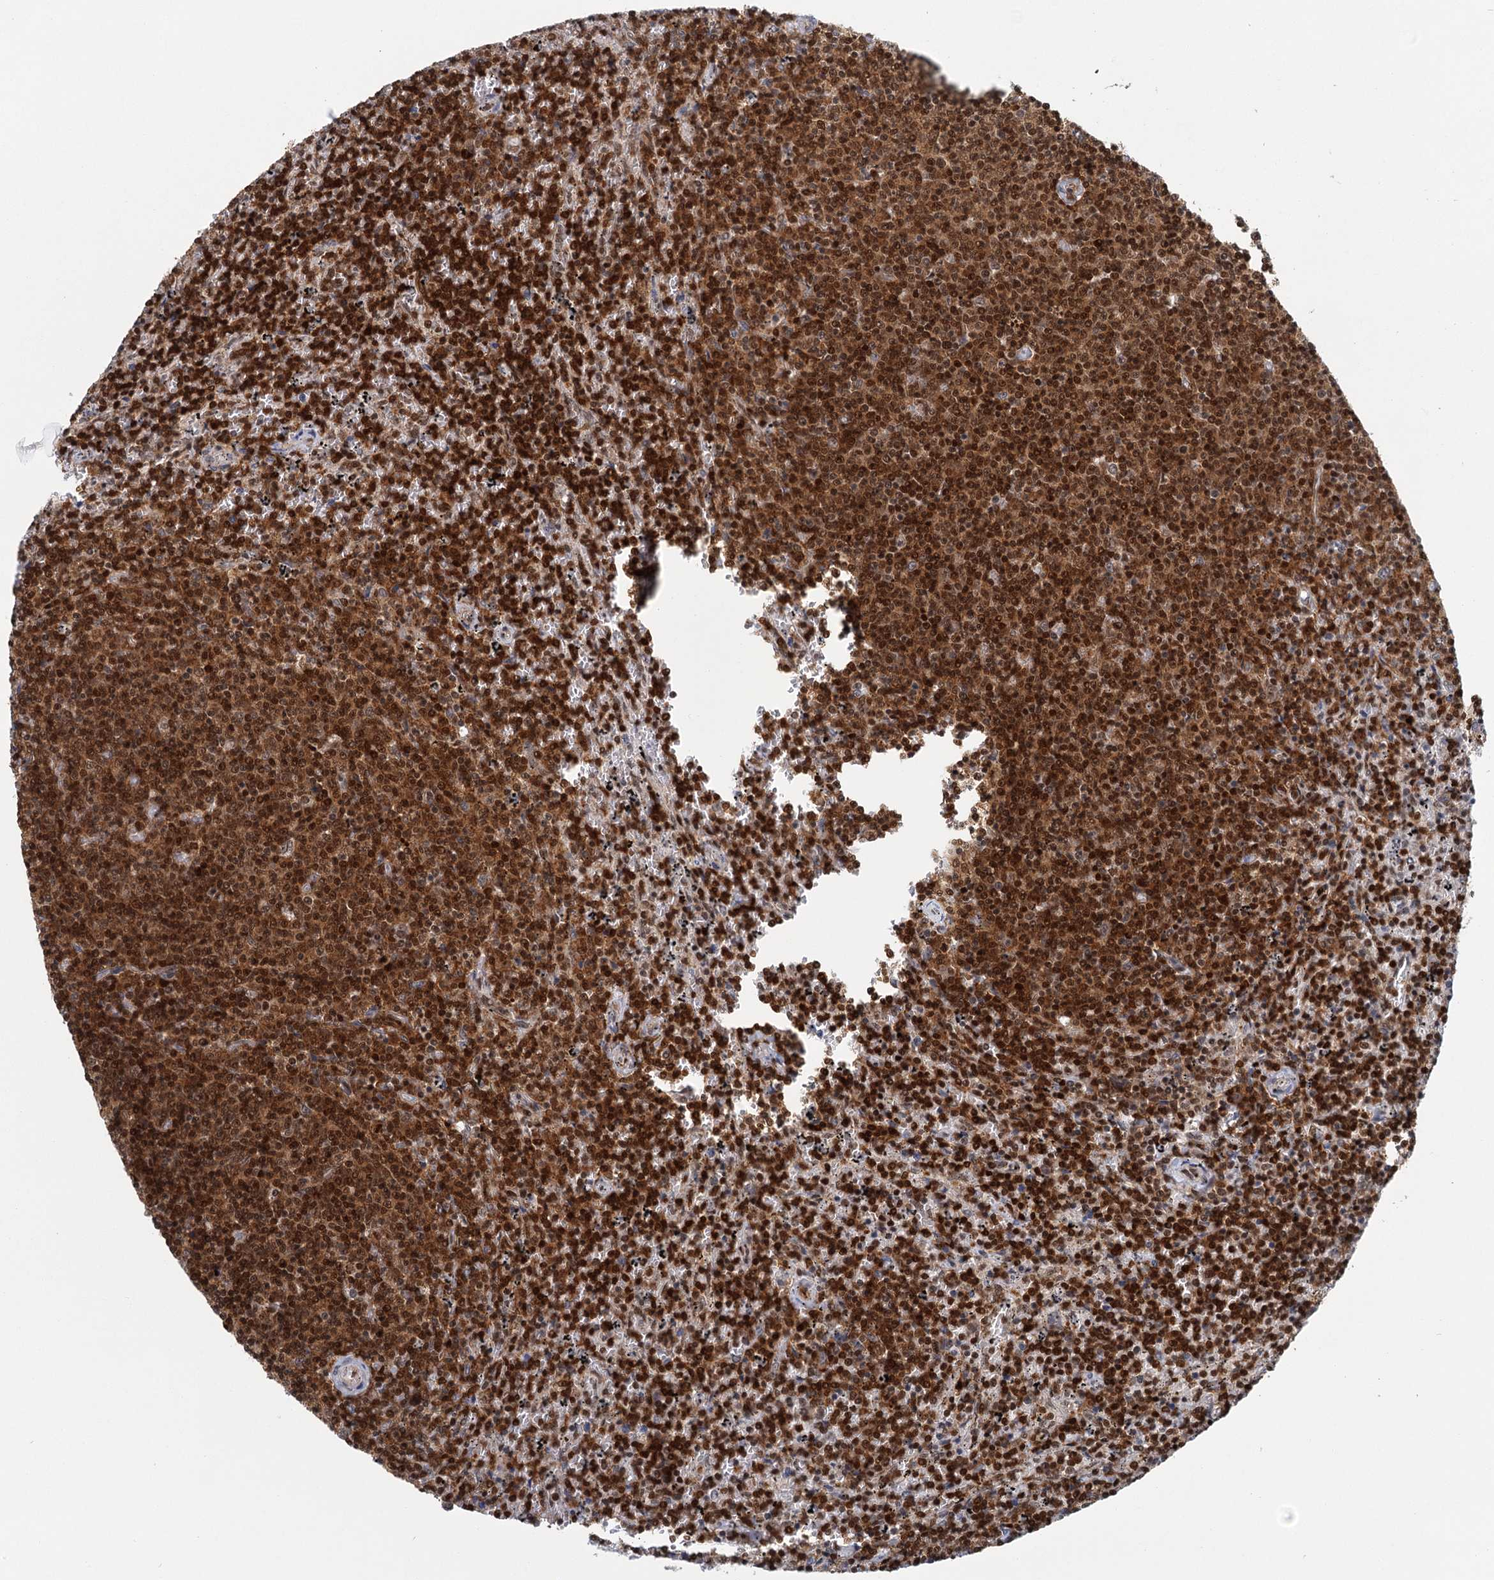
{"staining": {"intensity": "strong", "quantity": ">75%", "location": "nuclear"}, "tissue": "lymphoma", "cell_type": "Tumor cells", "image_type": "cancer", "snomed": [{"axis": "morphology", "description": "Malignant lymphoma, non-Hodgkin's type, Low grade"}, {"axis": "topography", "description": "Spleen"}], "caption": "Protein analysis of low-grade malignant lymphoma, non-Hodgkin's type tissue shows strong nuclear positivity in about >75% of tumor cells.", "gene": "GPATCH11", "patient": {"sex": "female", "age": 50}}